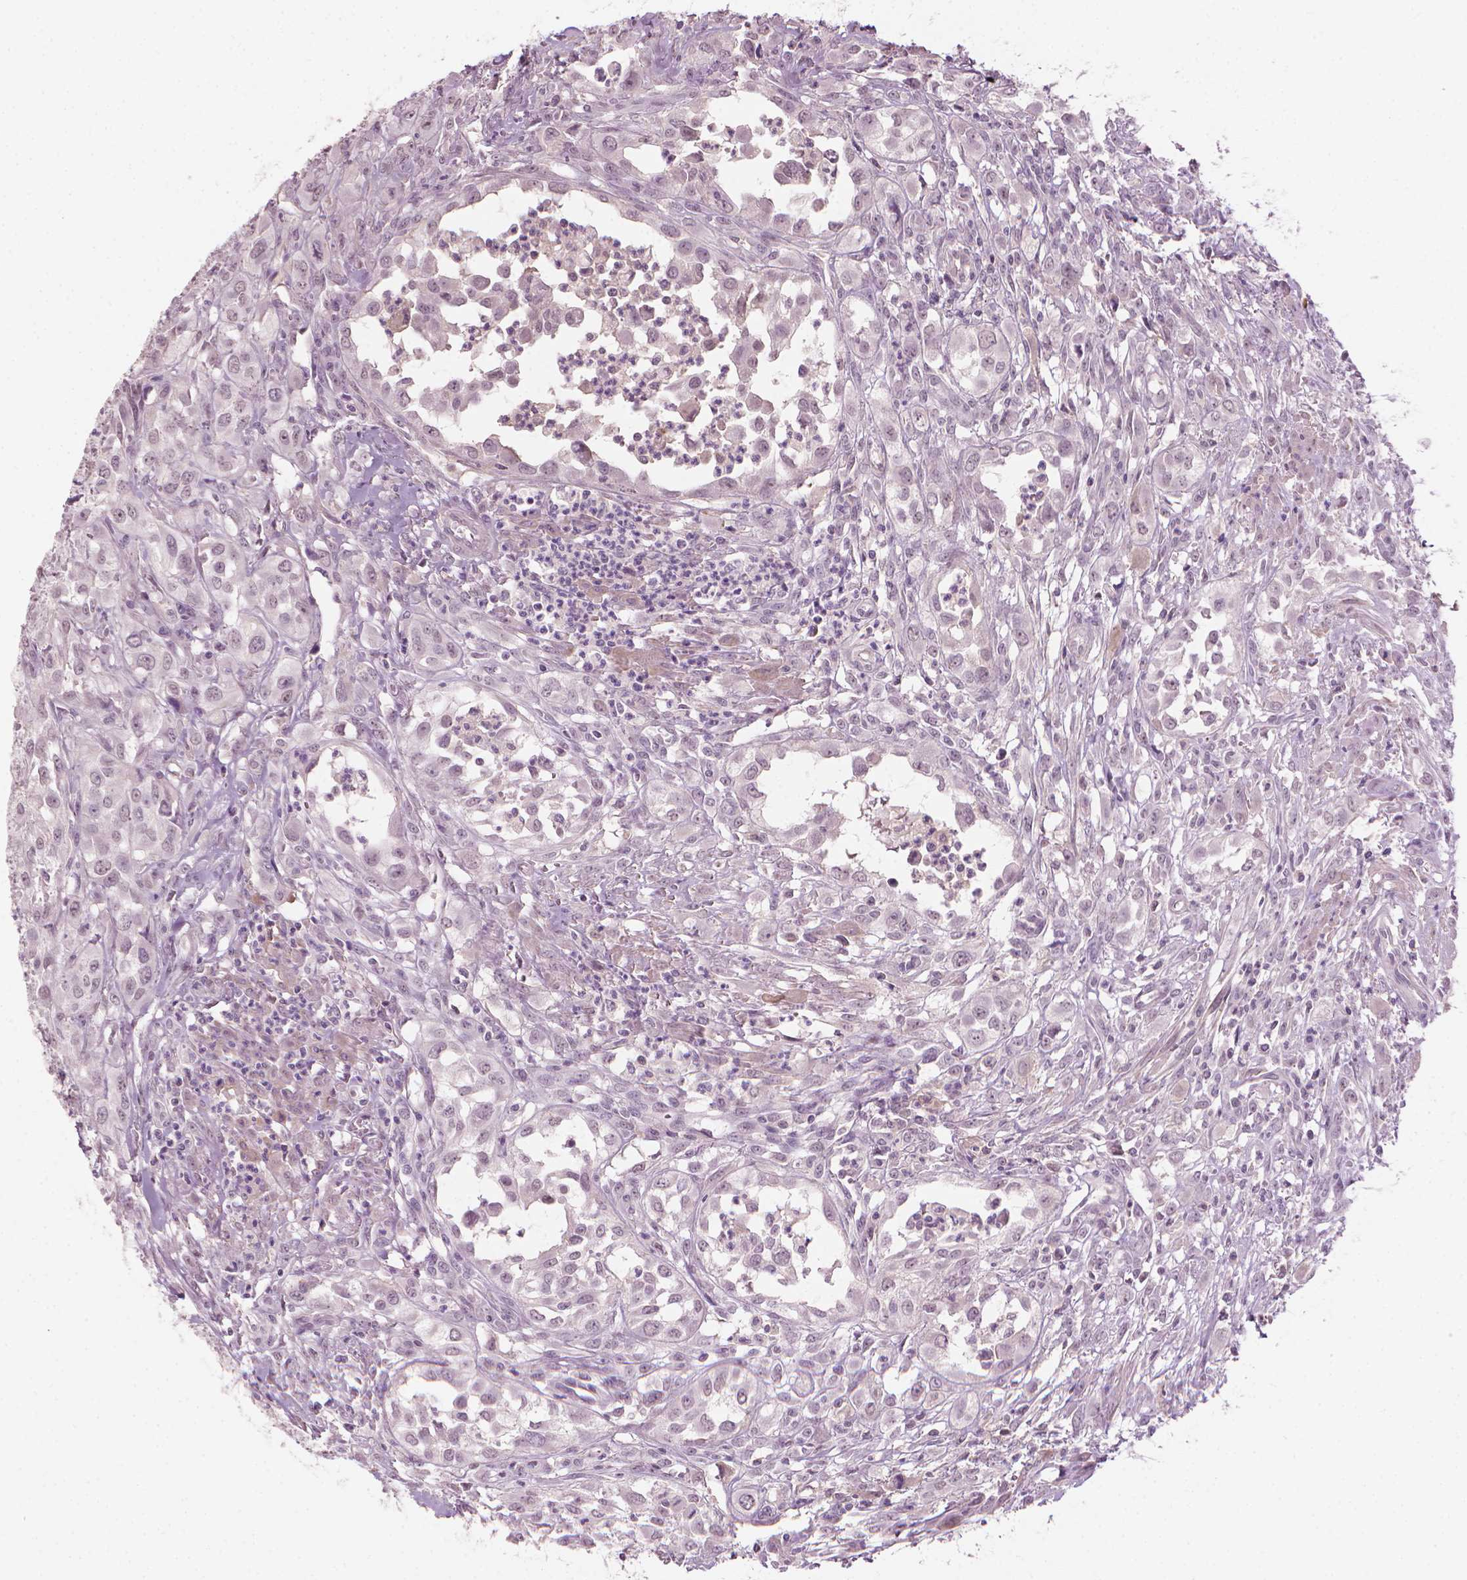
{"staining": {"intensity": "negative", "quantity": "none", "location": "none"}, "tissue": "urothelial cancer", "cell_type": "Tumor cells", "image_type": "cancer", "snomed": [{"axis": "morphology", "description": "Urothelial carcinoma, High grade"}, {"axis": "topography", "description": "Urinary bladder"}], "caption": "Tumor cells are negative for brown protein staining in urothelial cancer.", "gene": "SAXO2", "patient": {"sex": "male", "age": 67}}